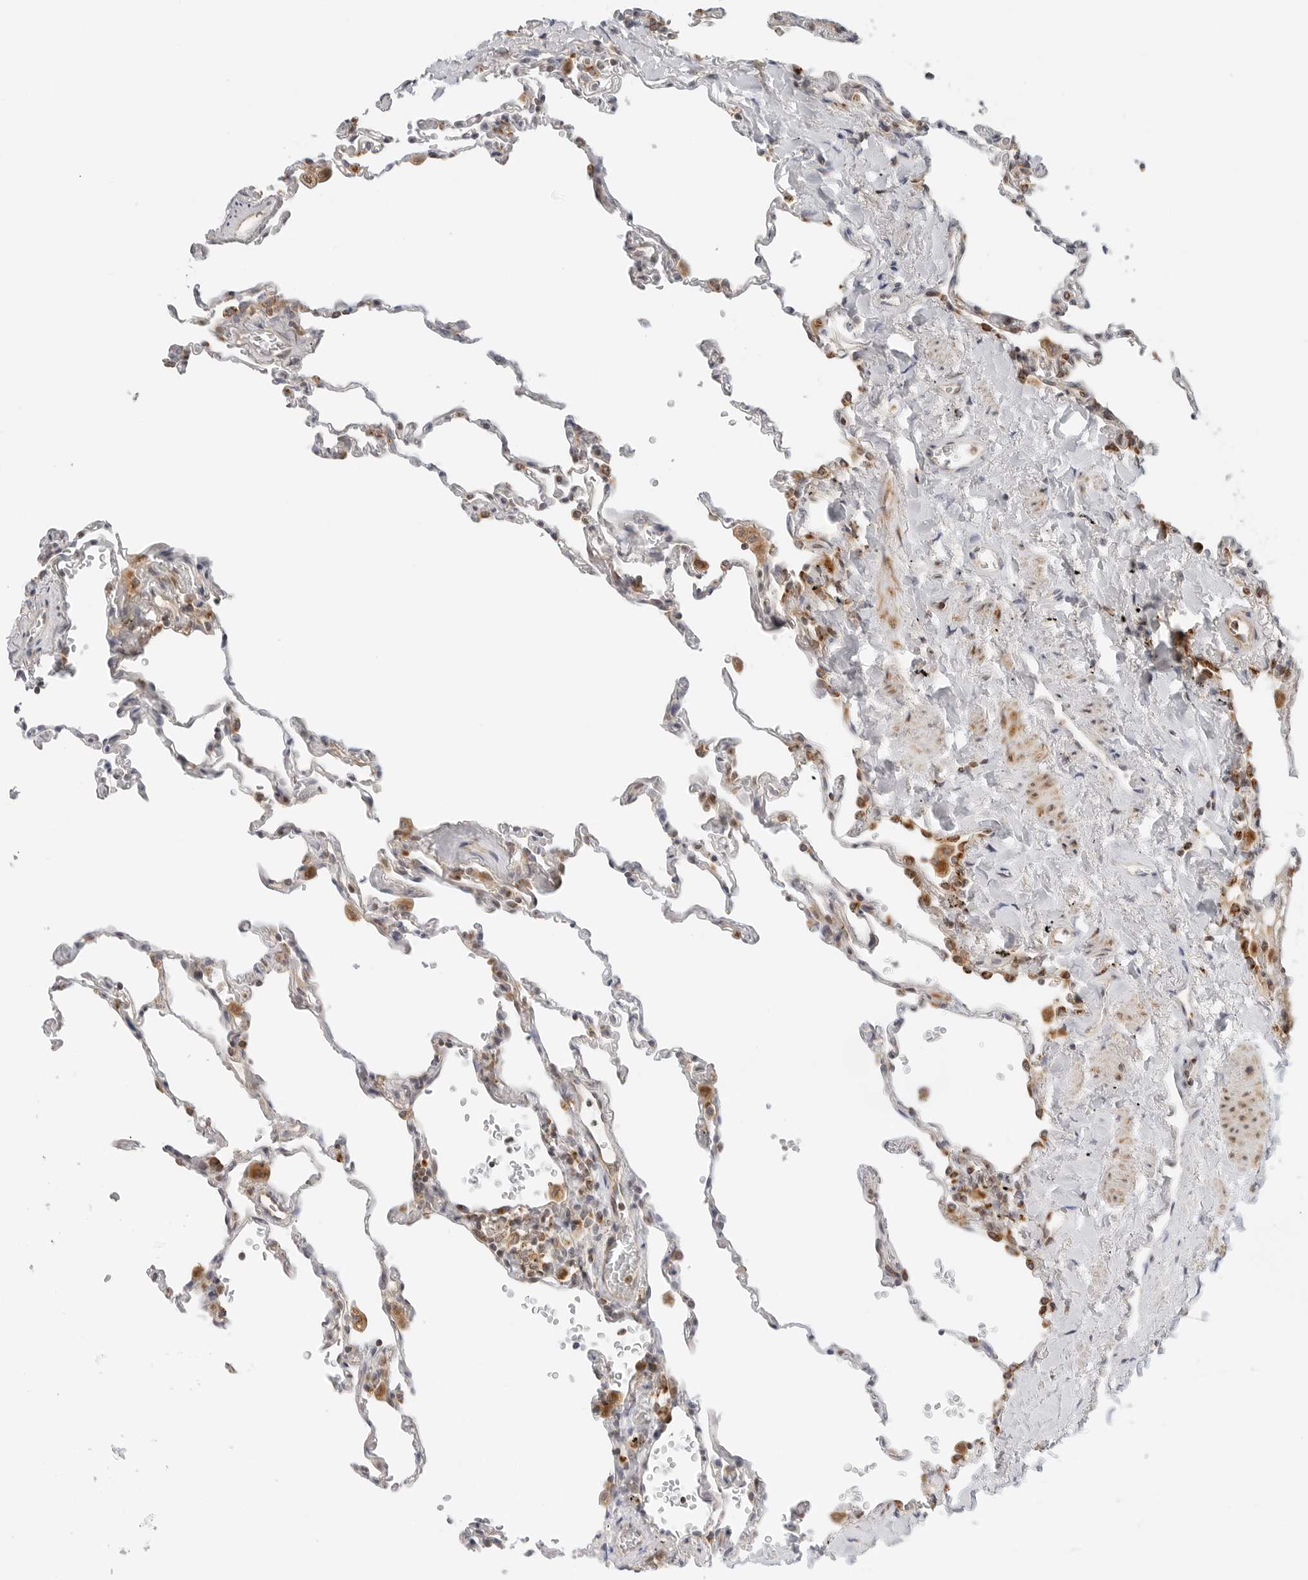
{"staining": {"intensity": "weak", "quantity": "25%-75%", "location": "cytoplasmic/membranous"}, "tissue": "lung", "cell_type": "Alveolar cells", "image_type": "normal", "snomed": [{"axis": "morphology", "description": "Normal tissue, NOS"}, {"axis": "topography", "description": "Lung"}], "caption": "Lung stained with immunohistochemistry (IHC) demonstrates weak cytoplasmic/membranous expression in approximately 25%-75% of alveolar cells. Using DAB (brown) and hematoxylin (blue) stains, captured at high magnification using brightfield microscopy.", "gene": "DYRK4", "patient": {"sex": "male", "age": 59}}